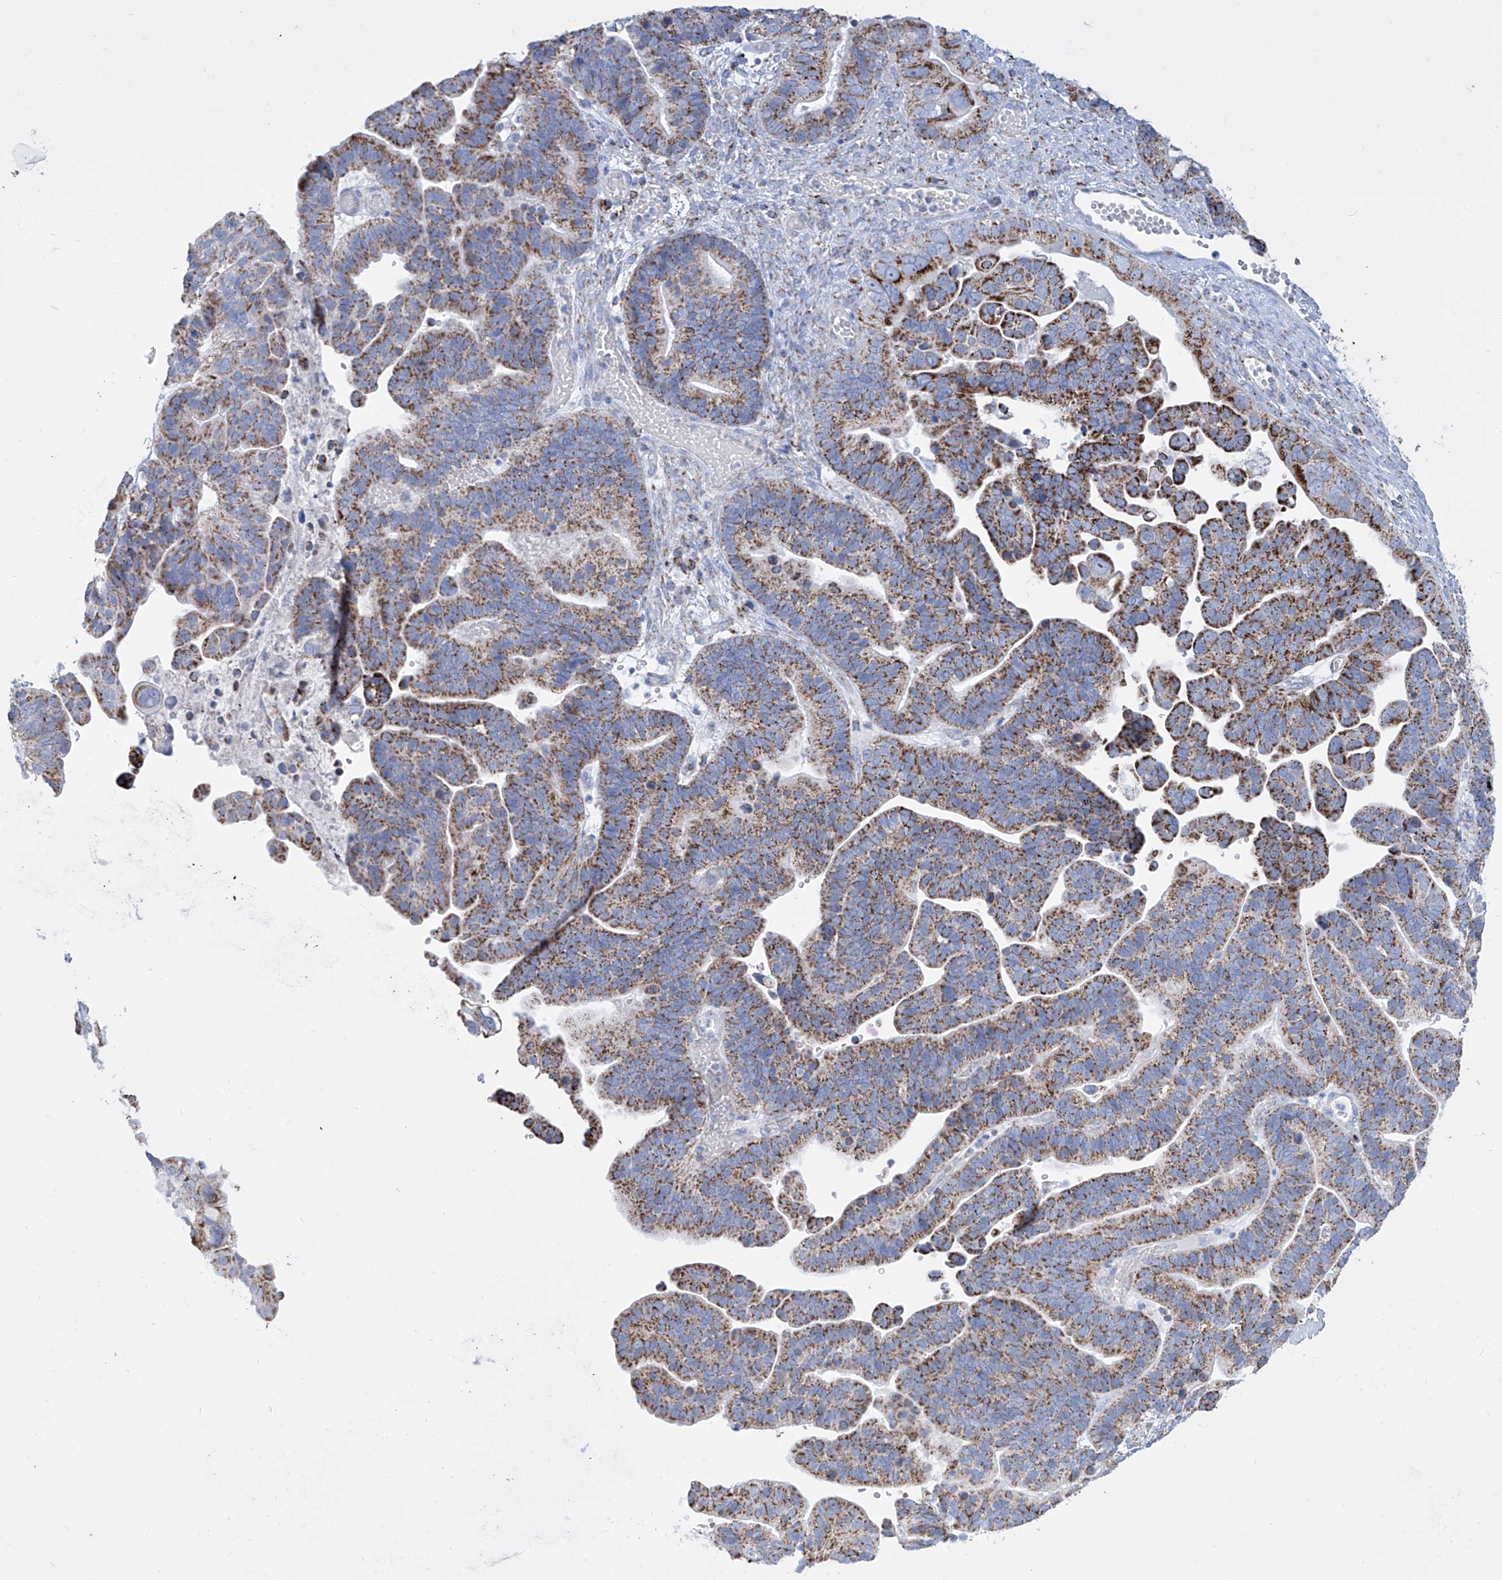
{"staining": {"intensity": "strong", "quantity": ">75%", "location": "cytoplasmic/membranous"}, "tissue": "ovarian cancer", "cell_type": "Tumor cells", "image_type": "cancer", "snomed": [{"axis": "morphology", "description": "Cystadenocarcinoma, serous, NOS"}, {"axis": "topography", "description": "Ovary"}], "caption": "DAB (3,3'-diaminobenzidine) immunohistochemical staining of human serous cystadenocarcinoma (ovarian) exhibits strong cytoplasmic/membranous protein expression in about >75% of tumor cells. (DAB = brown stain, brightfield microscopy at high magnification).", "gene": "ALDH6A1", "patient": {"sex": "female", "age": 56}}